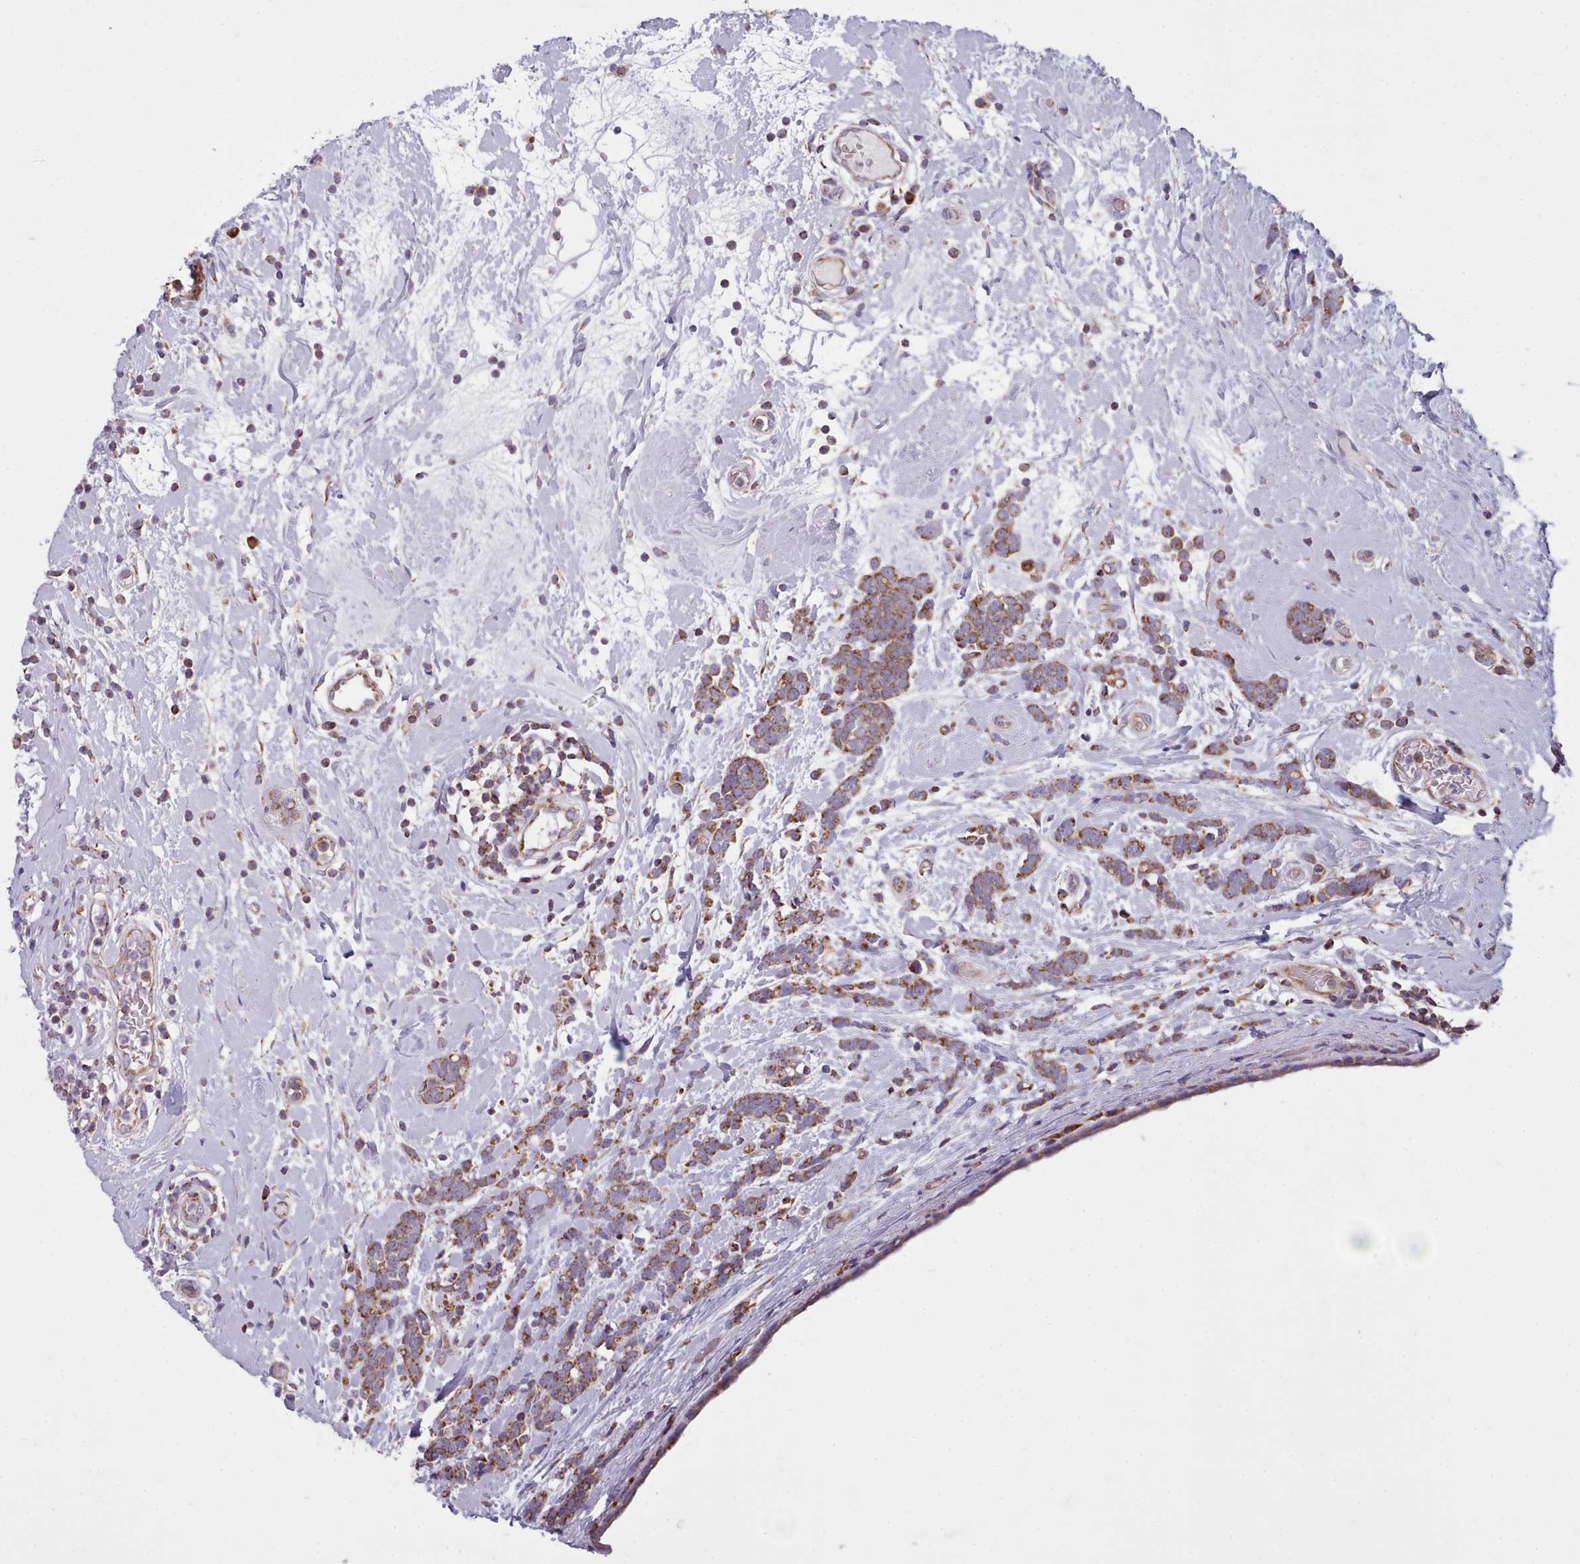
{"staining": {"intensity": "moderate", "quantity": ">75%", "location": "cytoplasmic/membranous"}, "tissue": "breast cancer", "cell_type": "Tumor cells", "image_type": "cancer", "snomed": [{"axis": "morphology", "description": "Lobular carcinoma"}, {"axis": "topography", "description": "Breast"}], "caption": "Protein staining demonstrates moderate cytoplasmic/membranous staining in approximately >75% of tumor cells in lobular carcinoma (breast).", "gene": "SRP54", "patient": {"sex": "female", "age": 58}}